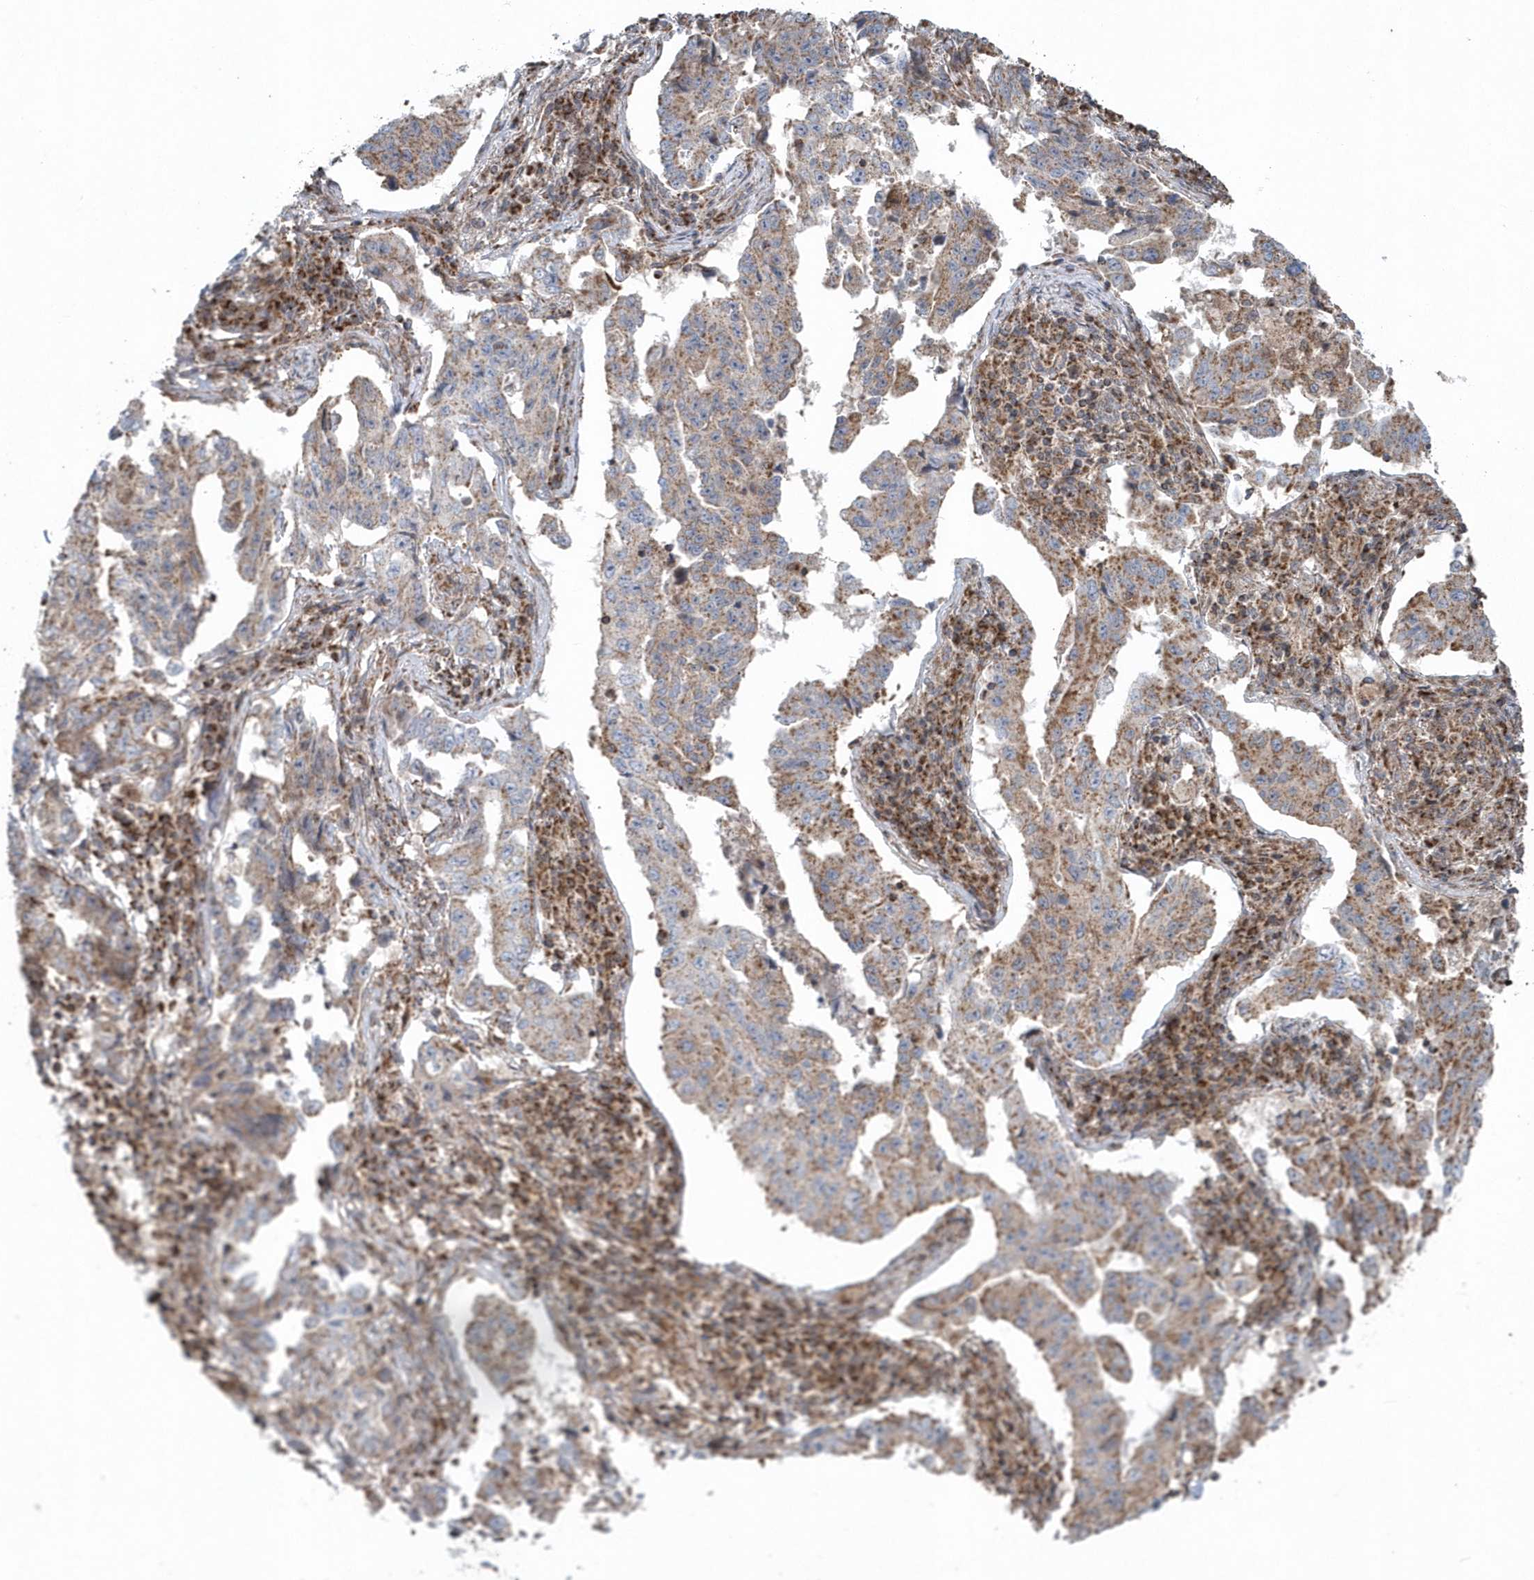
{"staining": {"intensity": "moderate", "quantity": ">75%", "location": "cytoplasmic/membranous"}, "tissue": "lung cancer", "cell_type": "Tumor cells", "image_type": "cancer", "snomed": [{"axis": "morphology", "description": "Adenocarcinoma, NOS"}, {"axis": "topography", "description": "Lung"}], "caption": "Protein expression analysis of adenocarcinoma (lung) exhibits moderate cytoplasmic/membranous expression in about >75% of tumor cells. (IHC, brightfield microscopy, high magnification).", "gene": "PPP1R7", "patient": {"sex": "female", "age": 51}}